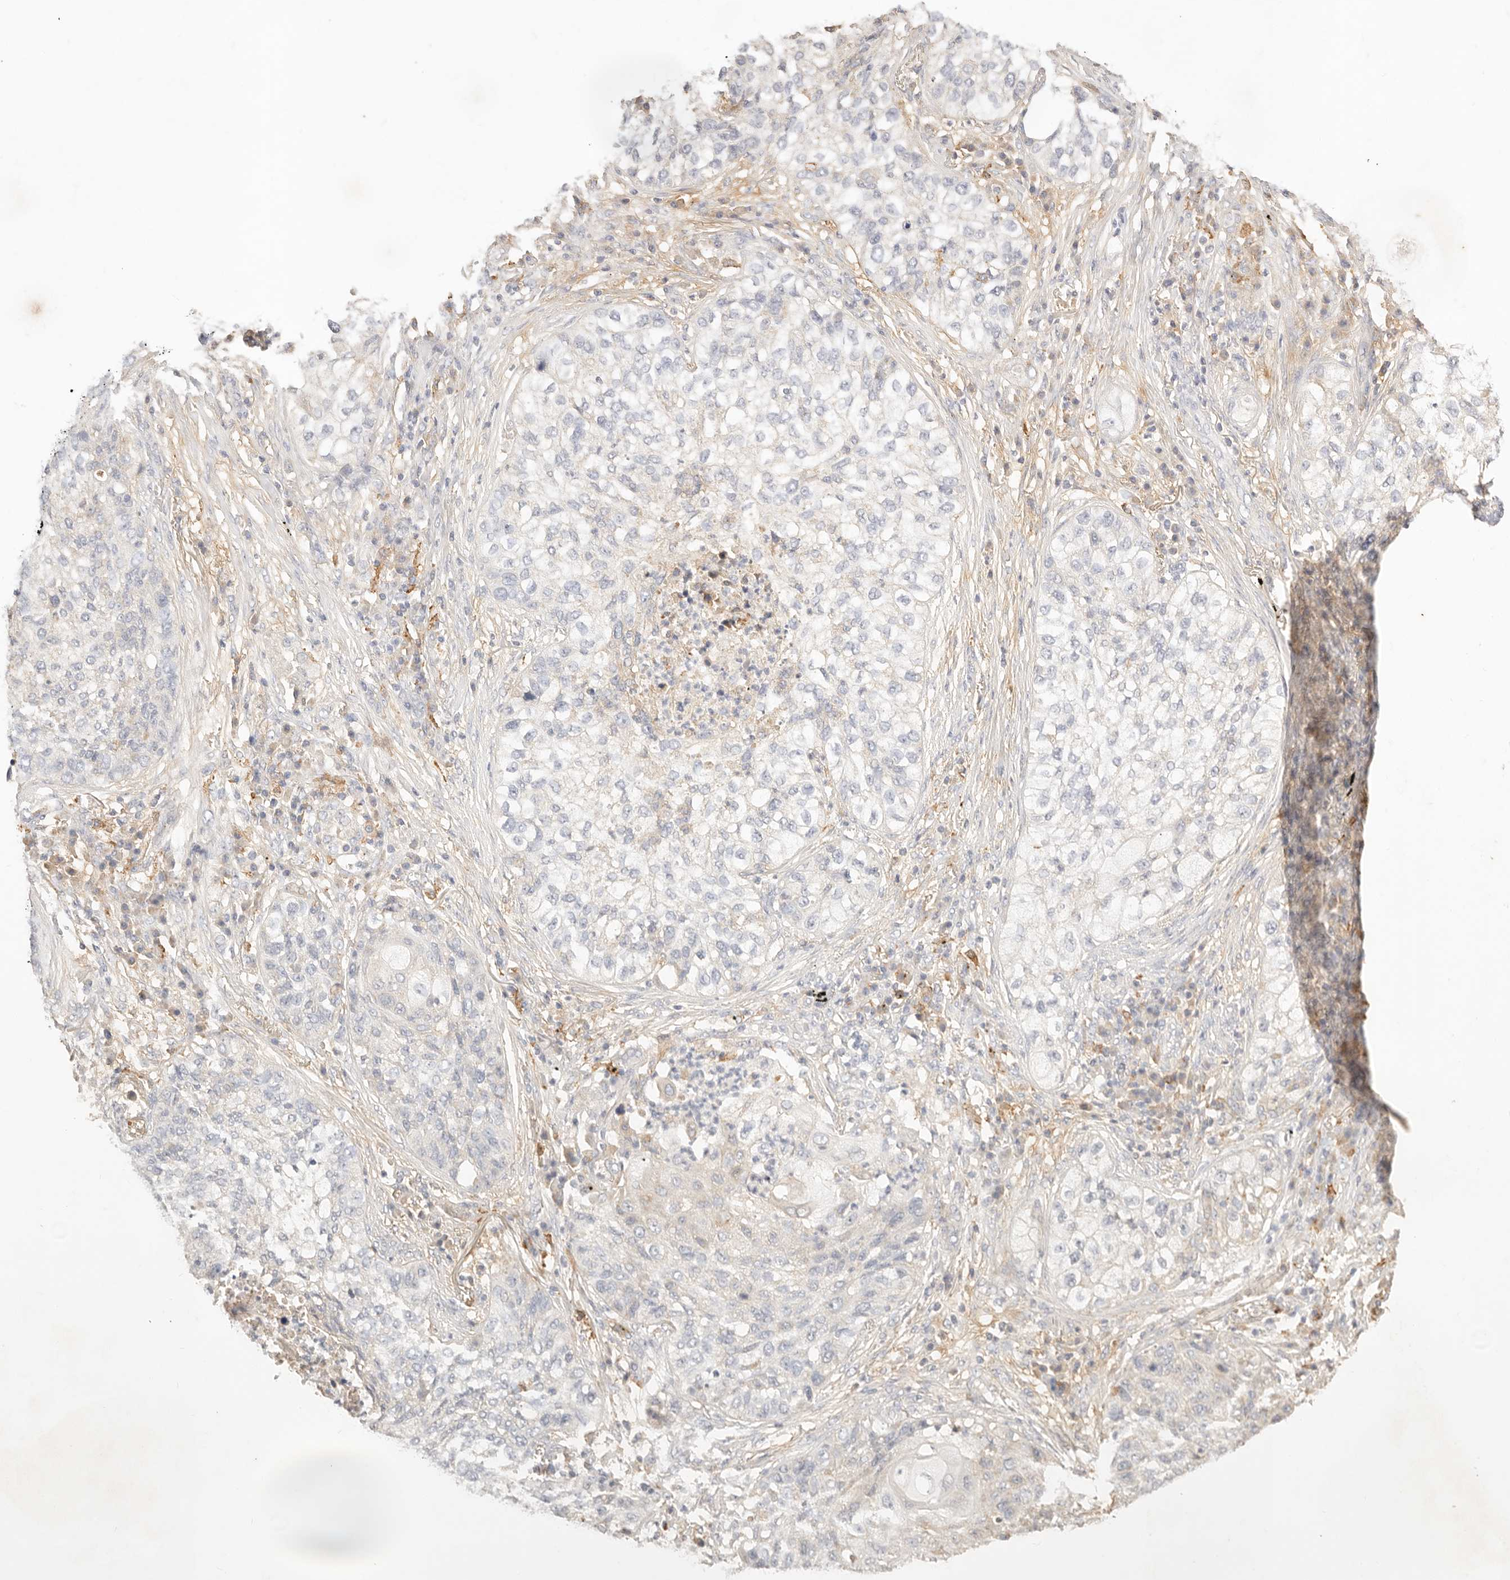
{"staining": {"intensity": "negative", "quantity": "none", "location": "none"}, "tissue": "lung cancer", "cell_type": "Tumor cells", "image_type": "cancer", "snomed": [{"axis": "morphology", "description": "Squamous cell carcinoma, NOS"}, {"axis": "topography", "description": "Lung"}], "caption": "The histopathology image demonstrates no significant expression in tumor cells of squamous cell carcinoma (lung).", "gene": "HK2", "patient": {"sex": "female", "age": 63}}